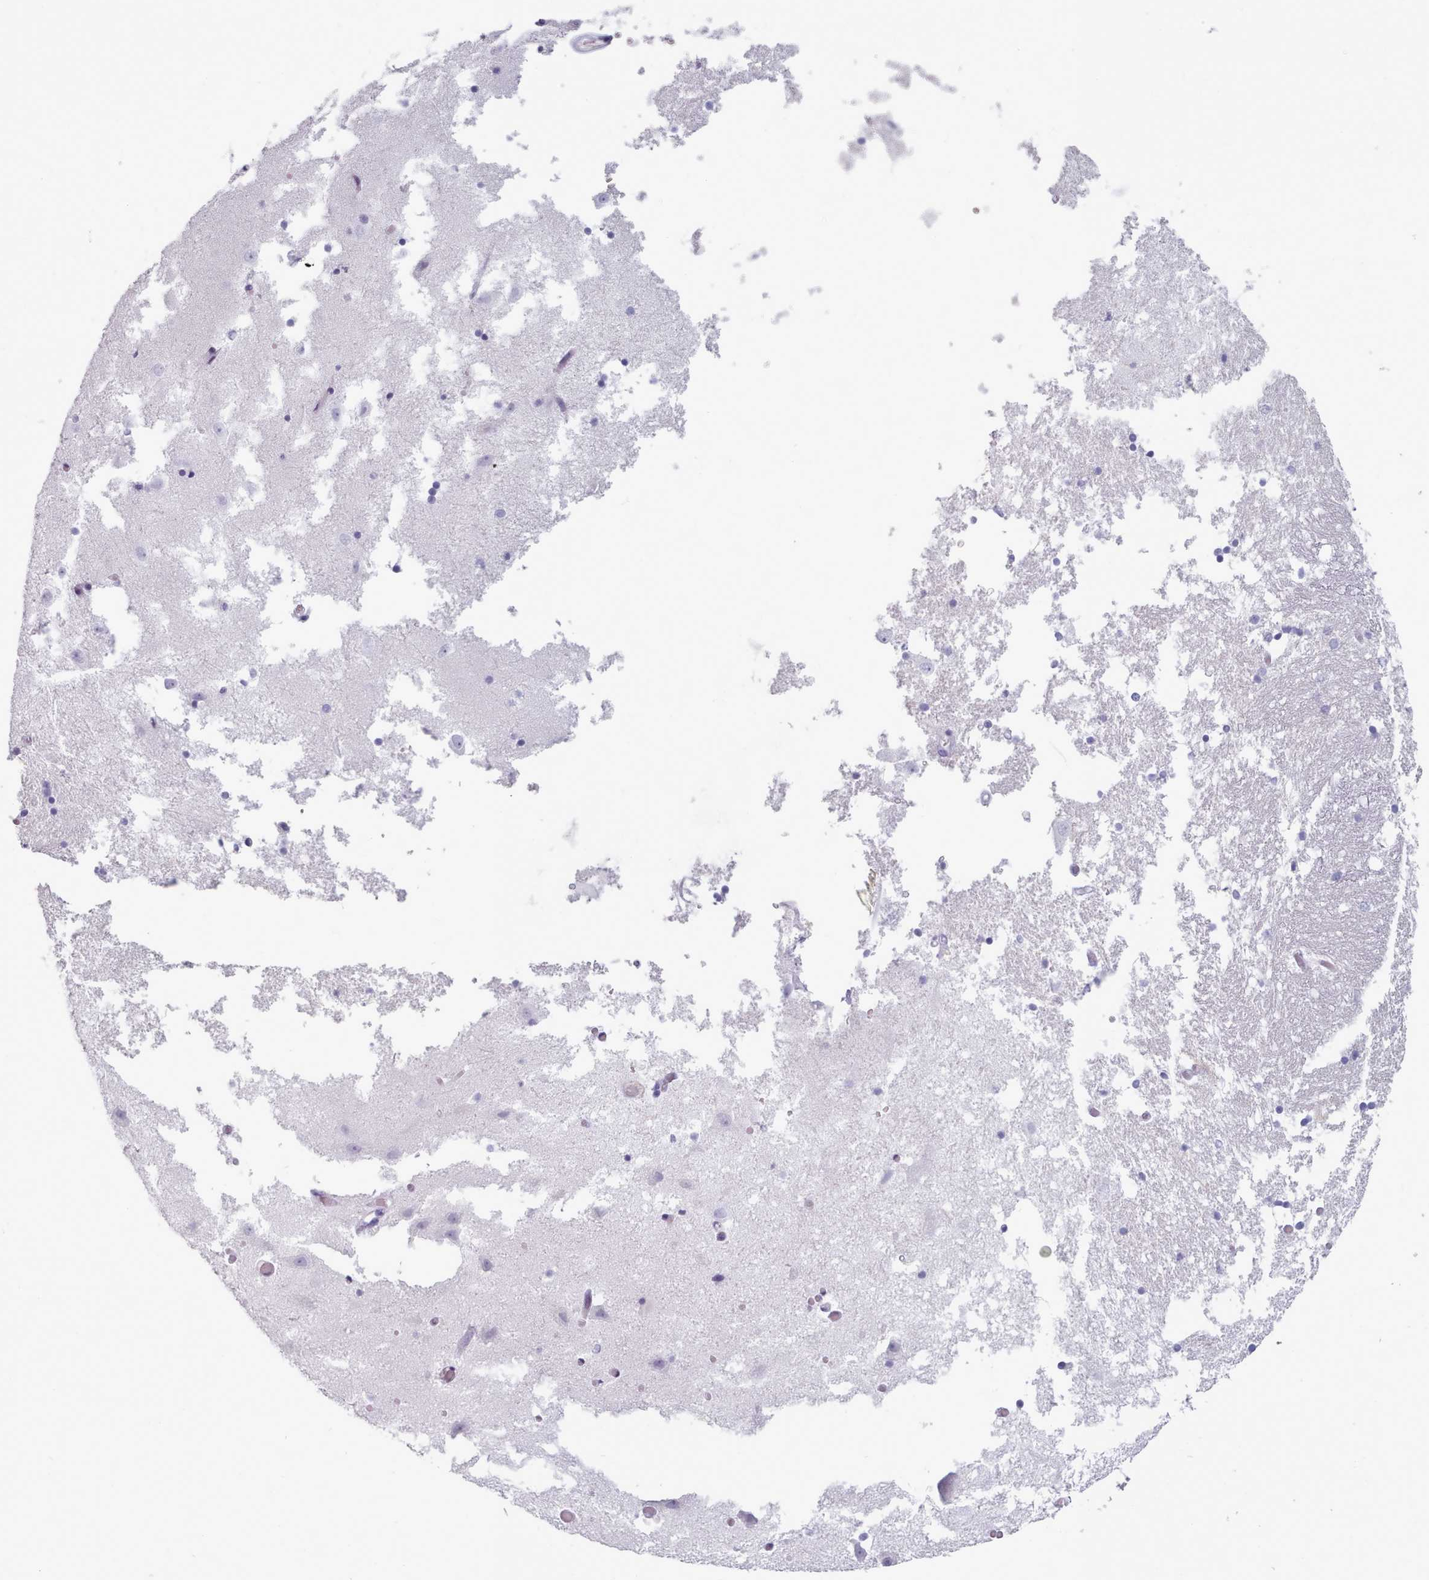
{"staining": {"intensity": "negative", "quantity": "none", "location": "none"}, "tissue": "hippocampus", "cell_type": "Glial cells", "image_type": "normal", "snomed": [{"axis": "morphology", "description": "Normal tissue, NOS"}, {"axis": "topography", "description": "Hippocampus"}], "caption": "The micrograph reveals no significant staining in glial cells of hippocampus. (Stains: DAB (3,3'-diaminobenzidine) immunohistochemistry (IHC) with hematoxylin counter stain, Microscopy: brightfield microscopy at high magnification).", "gene": "ZNF43", "patient": {"sex": "female", "age": 52}}